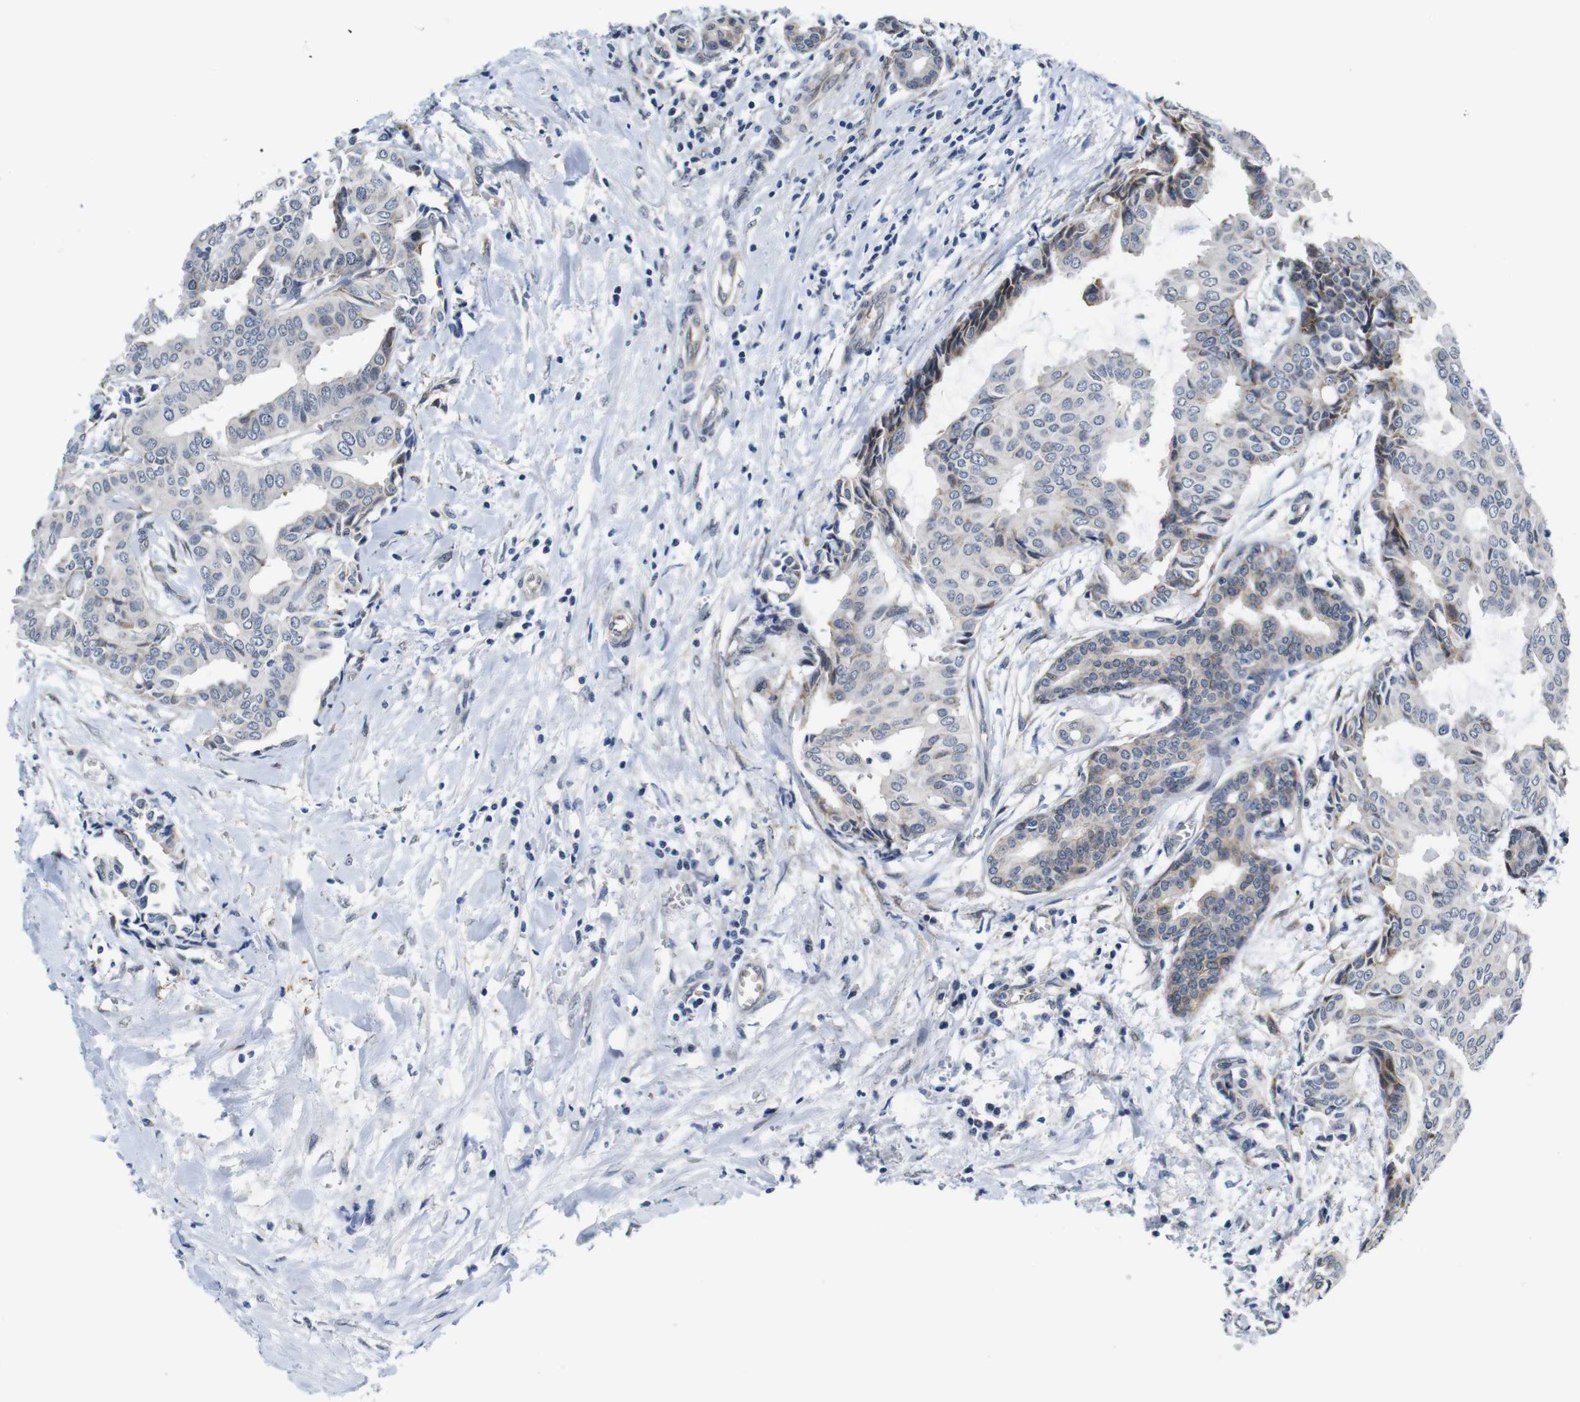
{"staining": {"intensity": "weak", "quantity": "<25%", "location": "cytoplasmic/membranous"}, "tissue": "head and neck cancer", "cell_type": "Tumor cells", "image_type": "cancer", "snomed": [{"axis": "morphology", "description": "Adenocarcinoma, NOS"}, {"axis": "topography", "description": "Salivary gland"}, {"axis": "topography", "description": "Head-Neck"}], "caption": "Image shows no protein expression in tumor cells of head and neck cancer tissue. Brightfield microscopy of IHC stained with DAB (3,3'-diaminobenzidine) (brown) and hematoxylin (blue), captured at high magnification.", "gene": "SOCS3", "patient": {"sex": "female", "age": 59}}